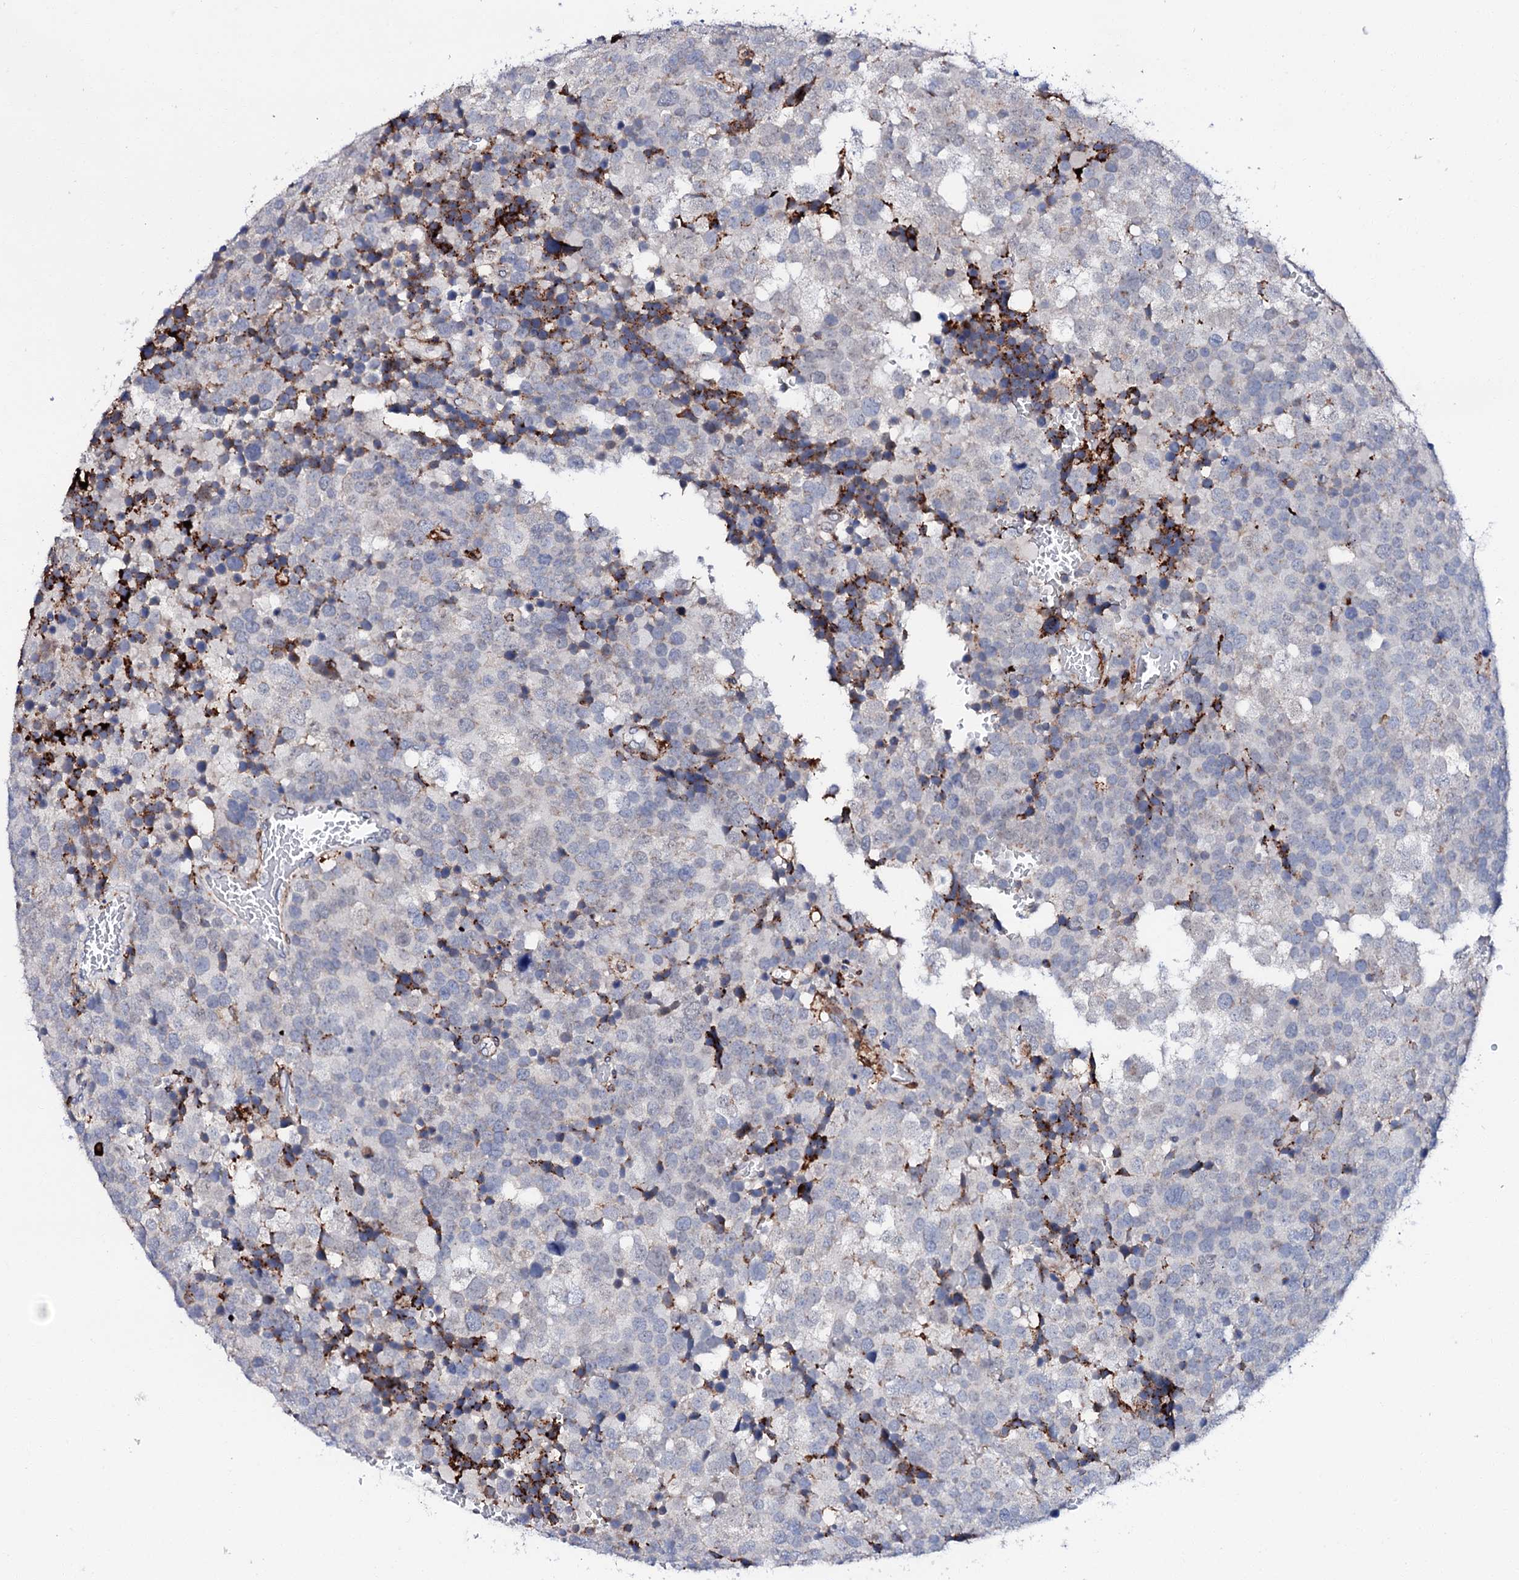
{"staining": {"intensity": "negative", "quantity": "none", "location": "none"}, "tissue": "testis cancer", "cell_type": "Tumor cells", "image_type": "cancer", "snomed": [{"axis": "morphology", "description": "Seminoma, NOS"}, {"axis": "topography", "description": "Testis"}], "caption": "Immunohistochemical staining of testis cancer (seminoma) exhibits no significant positivity in tumor cells.", "gene": "MED13L", "patient": {"sex": "male", "age": 71}}